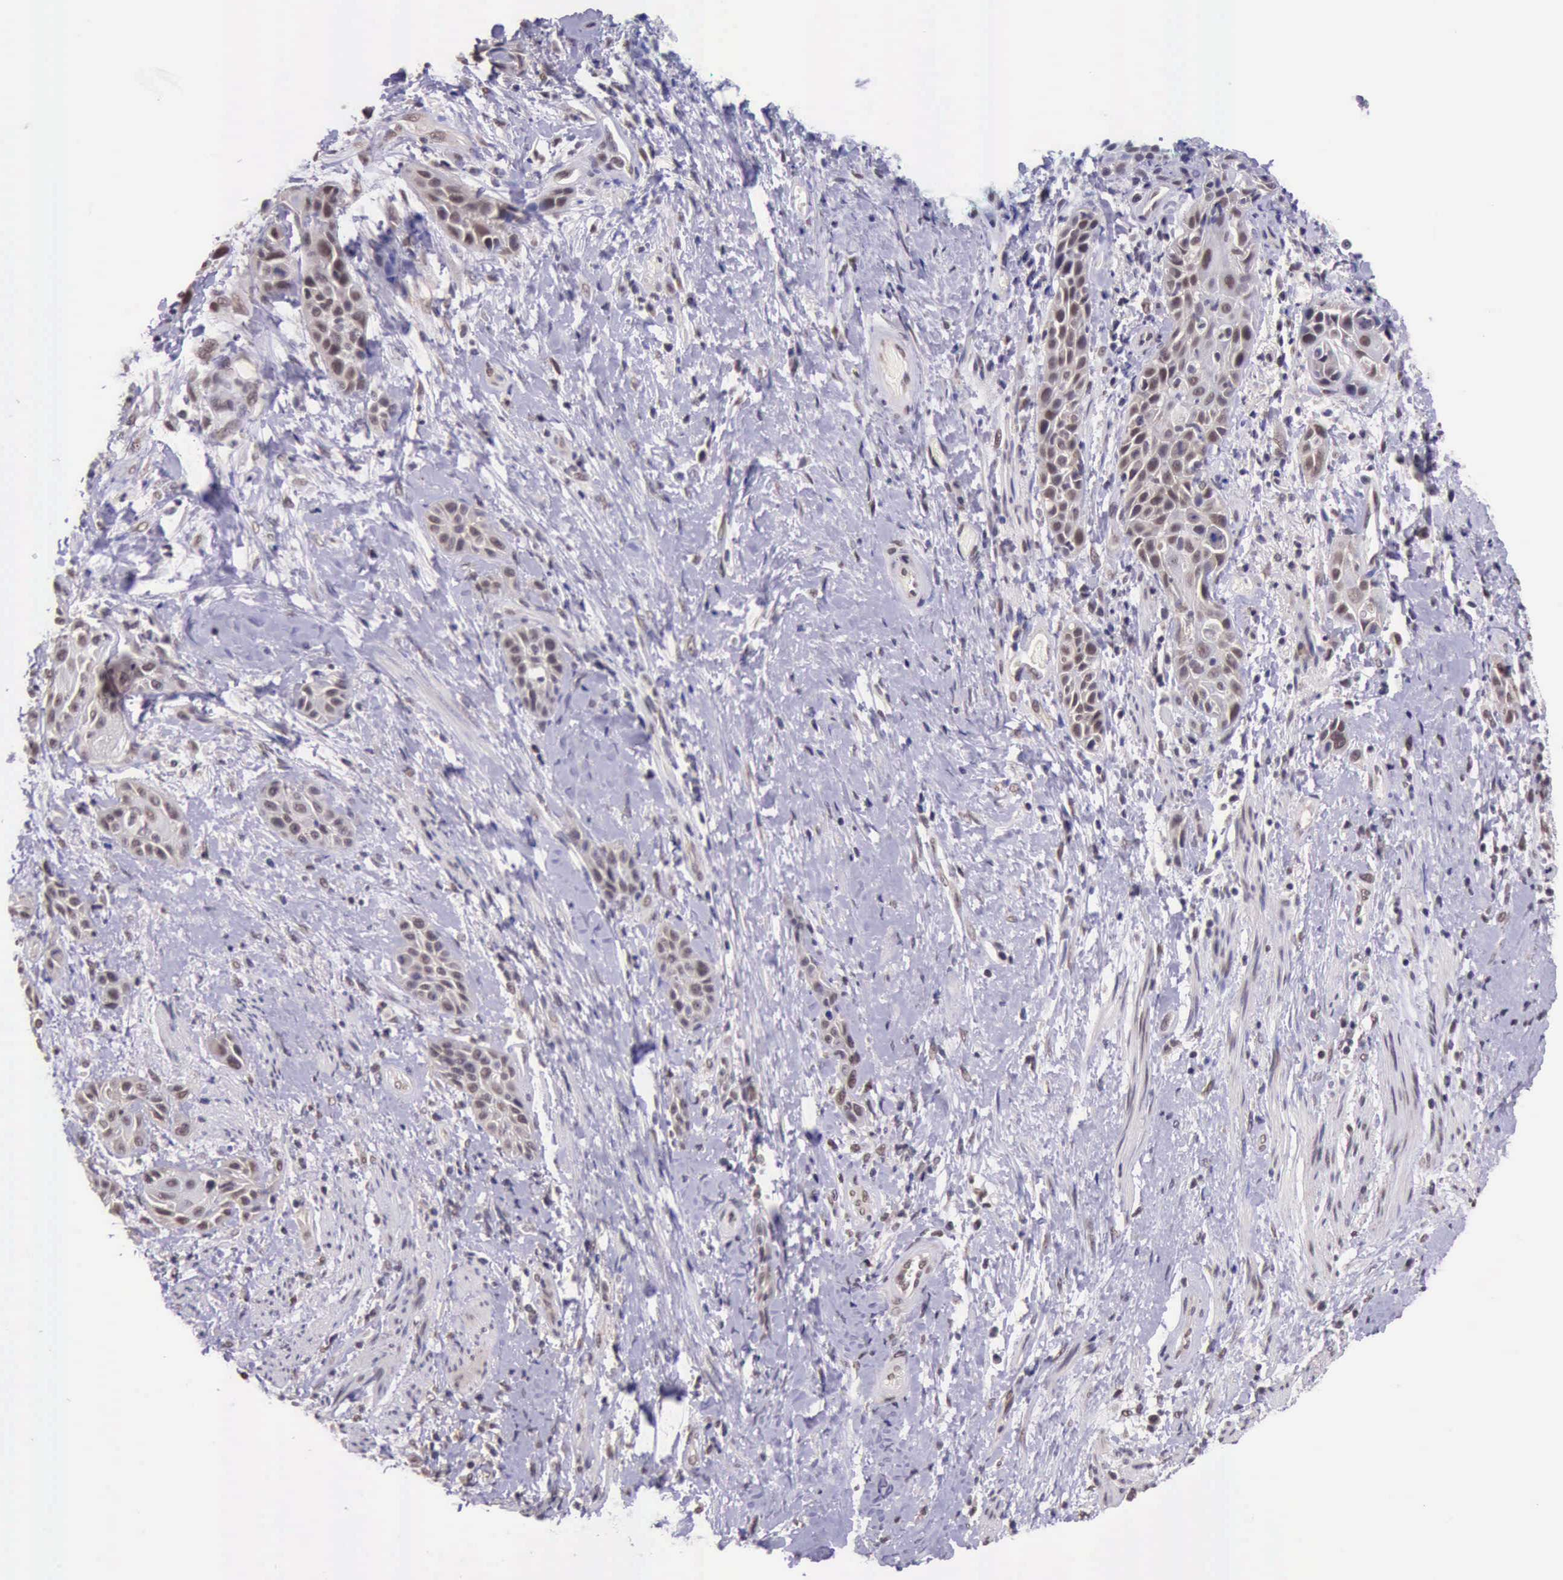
{"staining": {"intensity": "moderate", "quantity": ">75%", "location": "nuclear"}, "tissue": "skin cancer", "cell_type": "Tumor cells", "image_type": "cancer", "snomed": [{"axis": "morphology", "description": "Squamous cell carcinoma, NOS"}, {"axis": "topography", "description": "Skin"}, {"axis": "topography", "description": "Anal"}], "caption": "Immunohistochemistry photomicrograph of neoplastic tissue: human skin squamous cell carcinoma stained using immunohistochemistry (IHC) shows medium levels of moderate protein expression localized specifically in the nuclear of tumor cells, appearing as a nuclear brown color.", "gene": "PRPF39", "patient": {"sex": "male", "age": 64}}